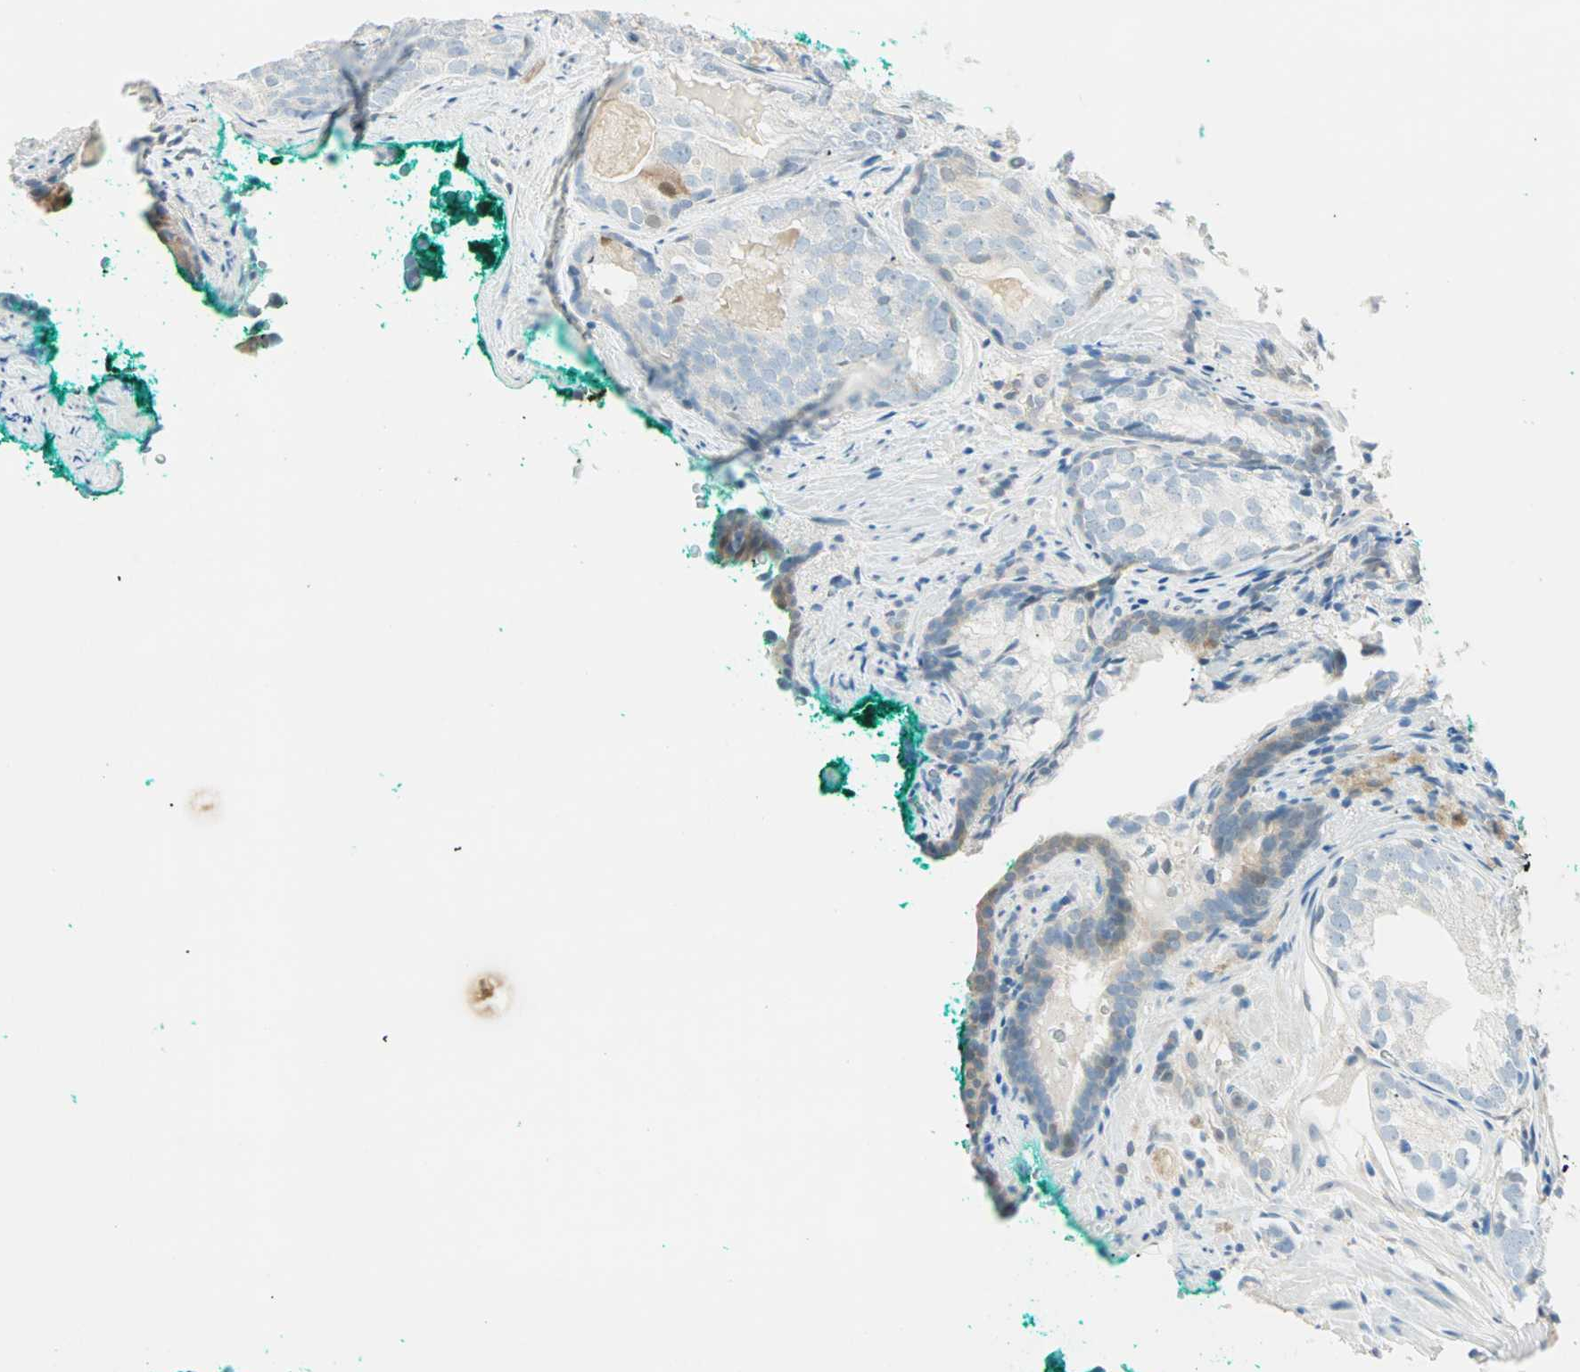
{"staining": {"intensity": "moderate", "quantity": "<25%", "location": "cytoplasmic/membranous"}, "tissue": "prostate cancer", "cell_type": "Tumor cells", "image_type": "cancer", "snomed": [{"axis": "morphology", "description": "Adenocarcinoma, High grade"}, {"axis": "topography", "description": "Prostate"}], "caption": "This image displays immunohistochemistry (IHC) staining of prostate cancer, with low moderate cytoplasmic/membranous staining in about <25% of tumor cells.", "gene": "S100A1", "patient": {"sex": "male", "age": 66}}